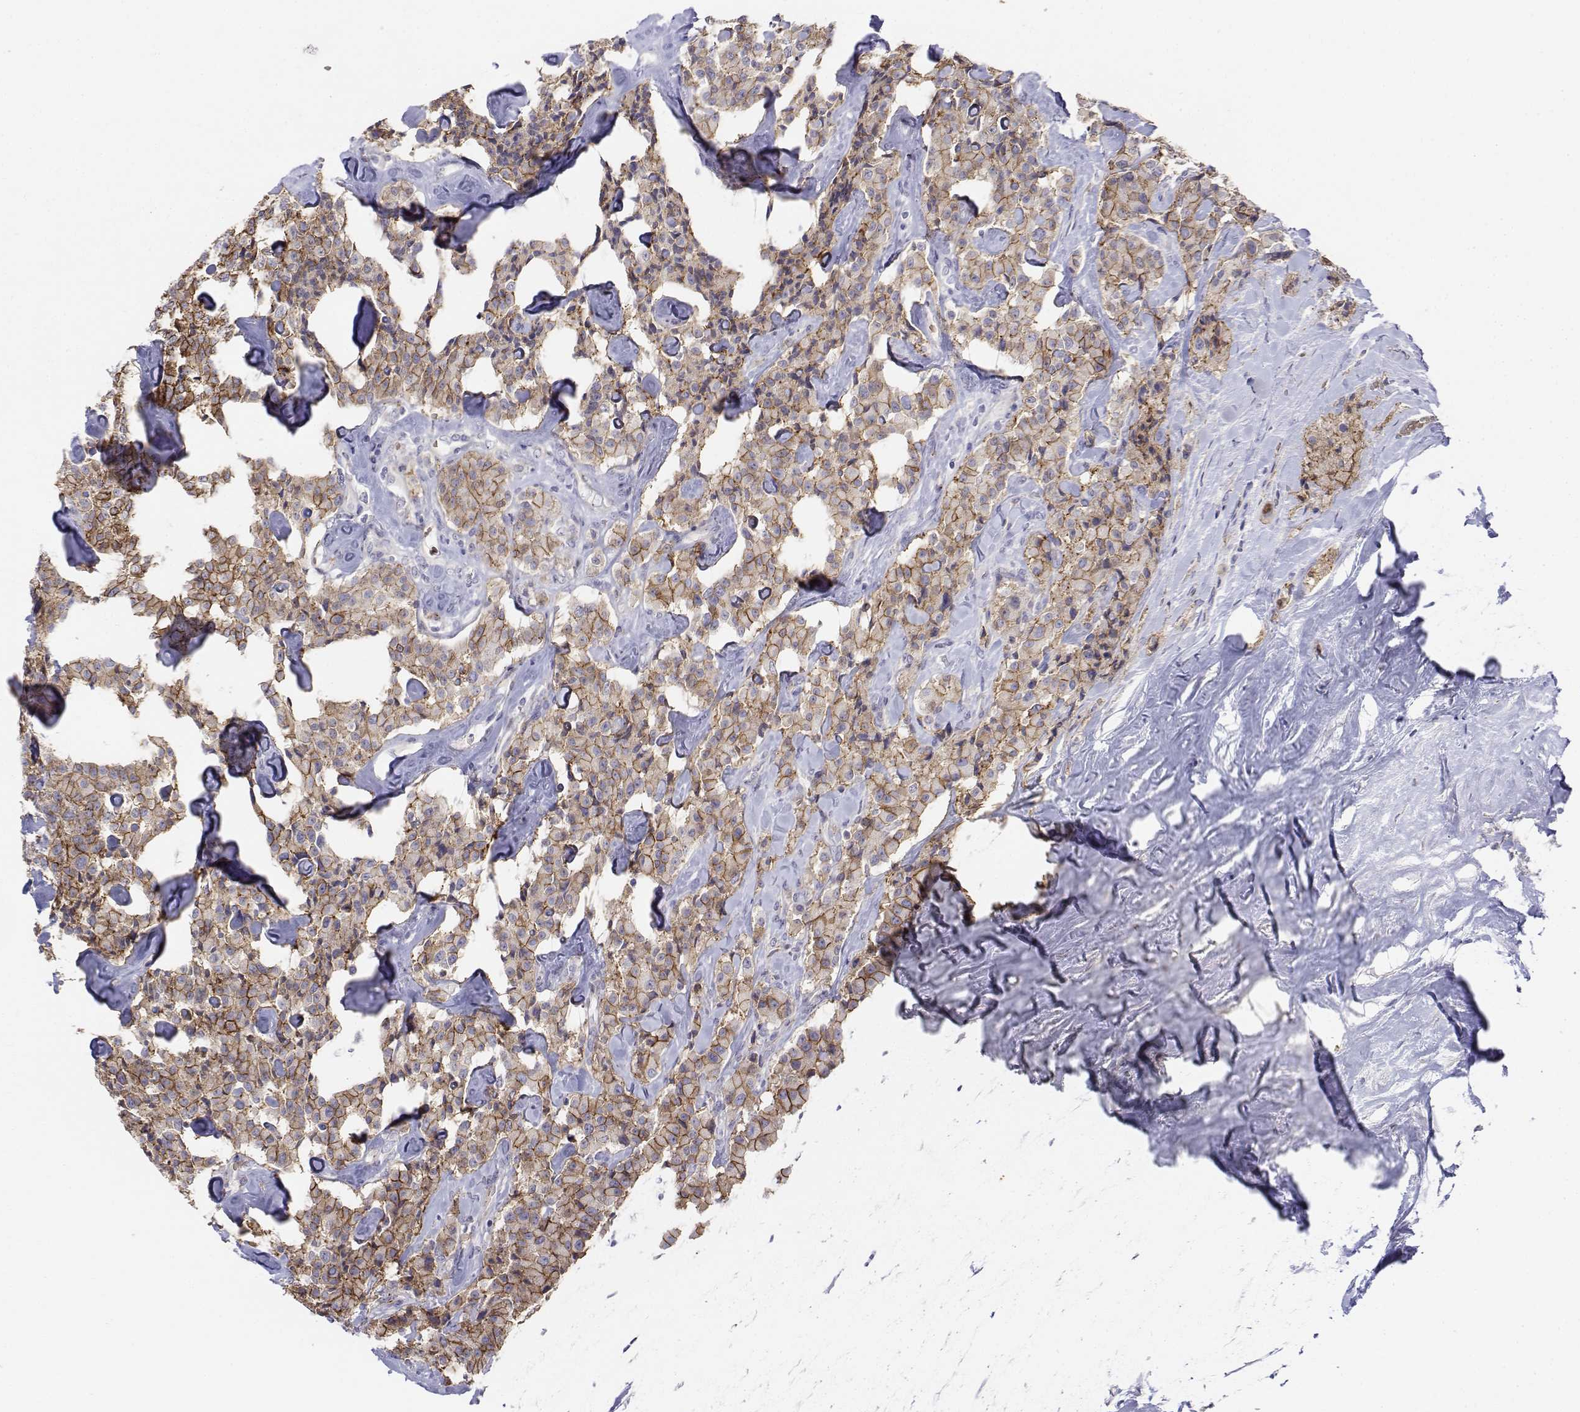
{"staining": {"intensity": "moderate", "quantity": ">75%", "location": "cytoplasmic/membranous"}, "tissue": "carcinoid", "cell_type": "Tumor cells", "image_type": "cancer", "snomed": [{"axis": "morphology", "description": "Carcinoid, malignant, NOS"}, {"axis": "topography", "description": "Pancreas"}], "caption": "DAB immunohistochemical staining of carcinoid demonstrates moderate cytoplasmic/membranous protein positivity in approximately >75% of tumor cells.", "gene": "CADM1", "patient": {"sex": "male", "age": 41}}